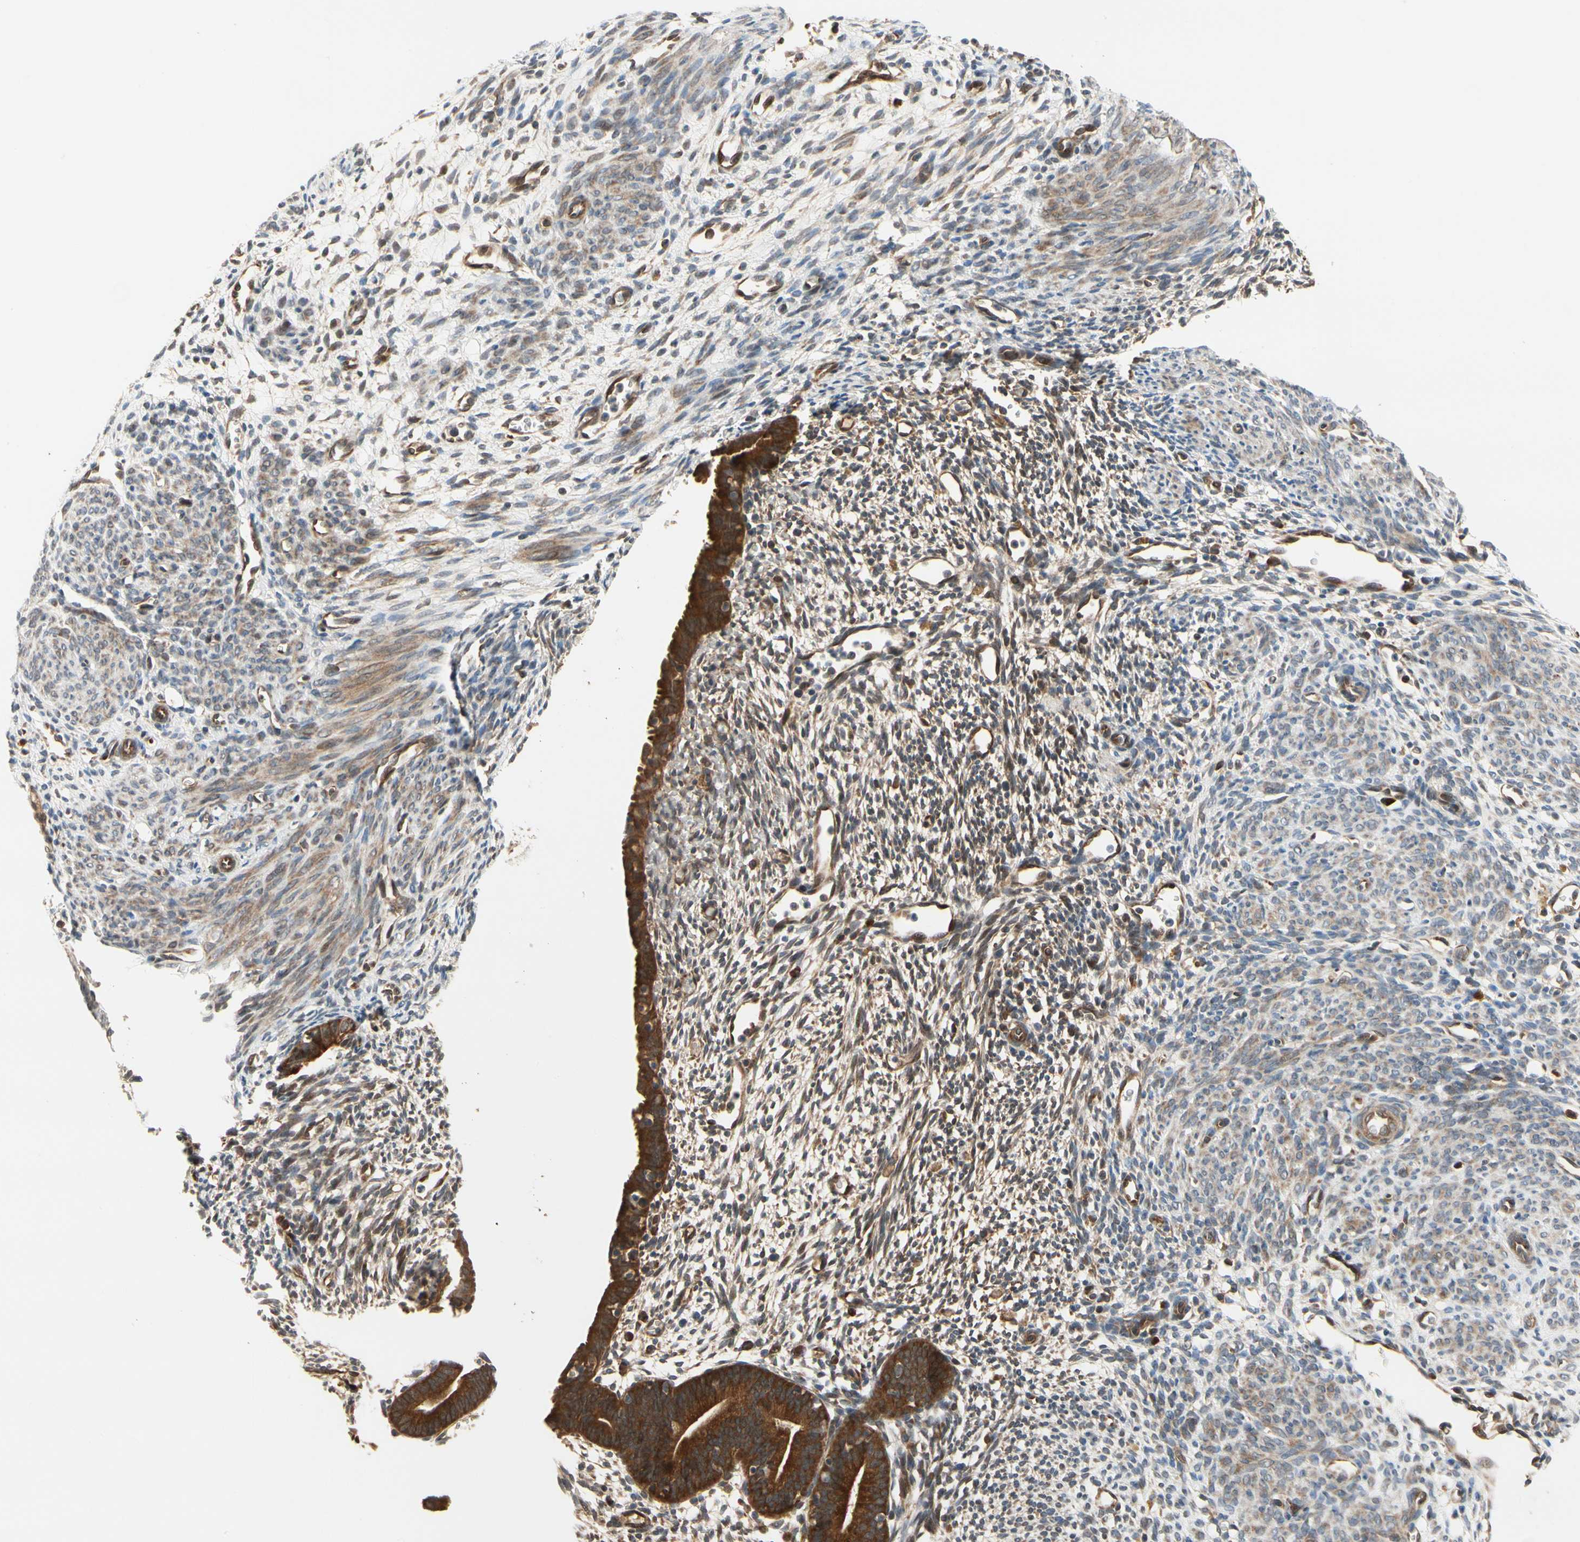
{"staining": {"intensity": "moderate", "quantity": "25%-75%", "location": "cytoplasmic/membranous"}, "tissue": "endometrium", "cell_type": "Cells in endometrial stroma", "image_type": "normal", "snomed": [{"axis": "morphology", "description": "Normal tissue, NOS"}, {"axis": "morphology", "description": "Atrophy, NOS"}, {"axis": "topography", "description": "Uterus"}, {"axis": "topography", "description": "Endometrium"}], "caption": "IHC histopathology image of benign human endometrium stained for a protein (brown), which displays medium levels of moderate cytoplasmic/membranous positivity in about 25%-75% of cells in endometrial stroma.", "gene": "TDRP", "patient": {"sex": "female", "age": 68}}